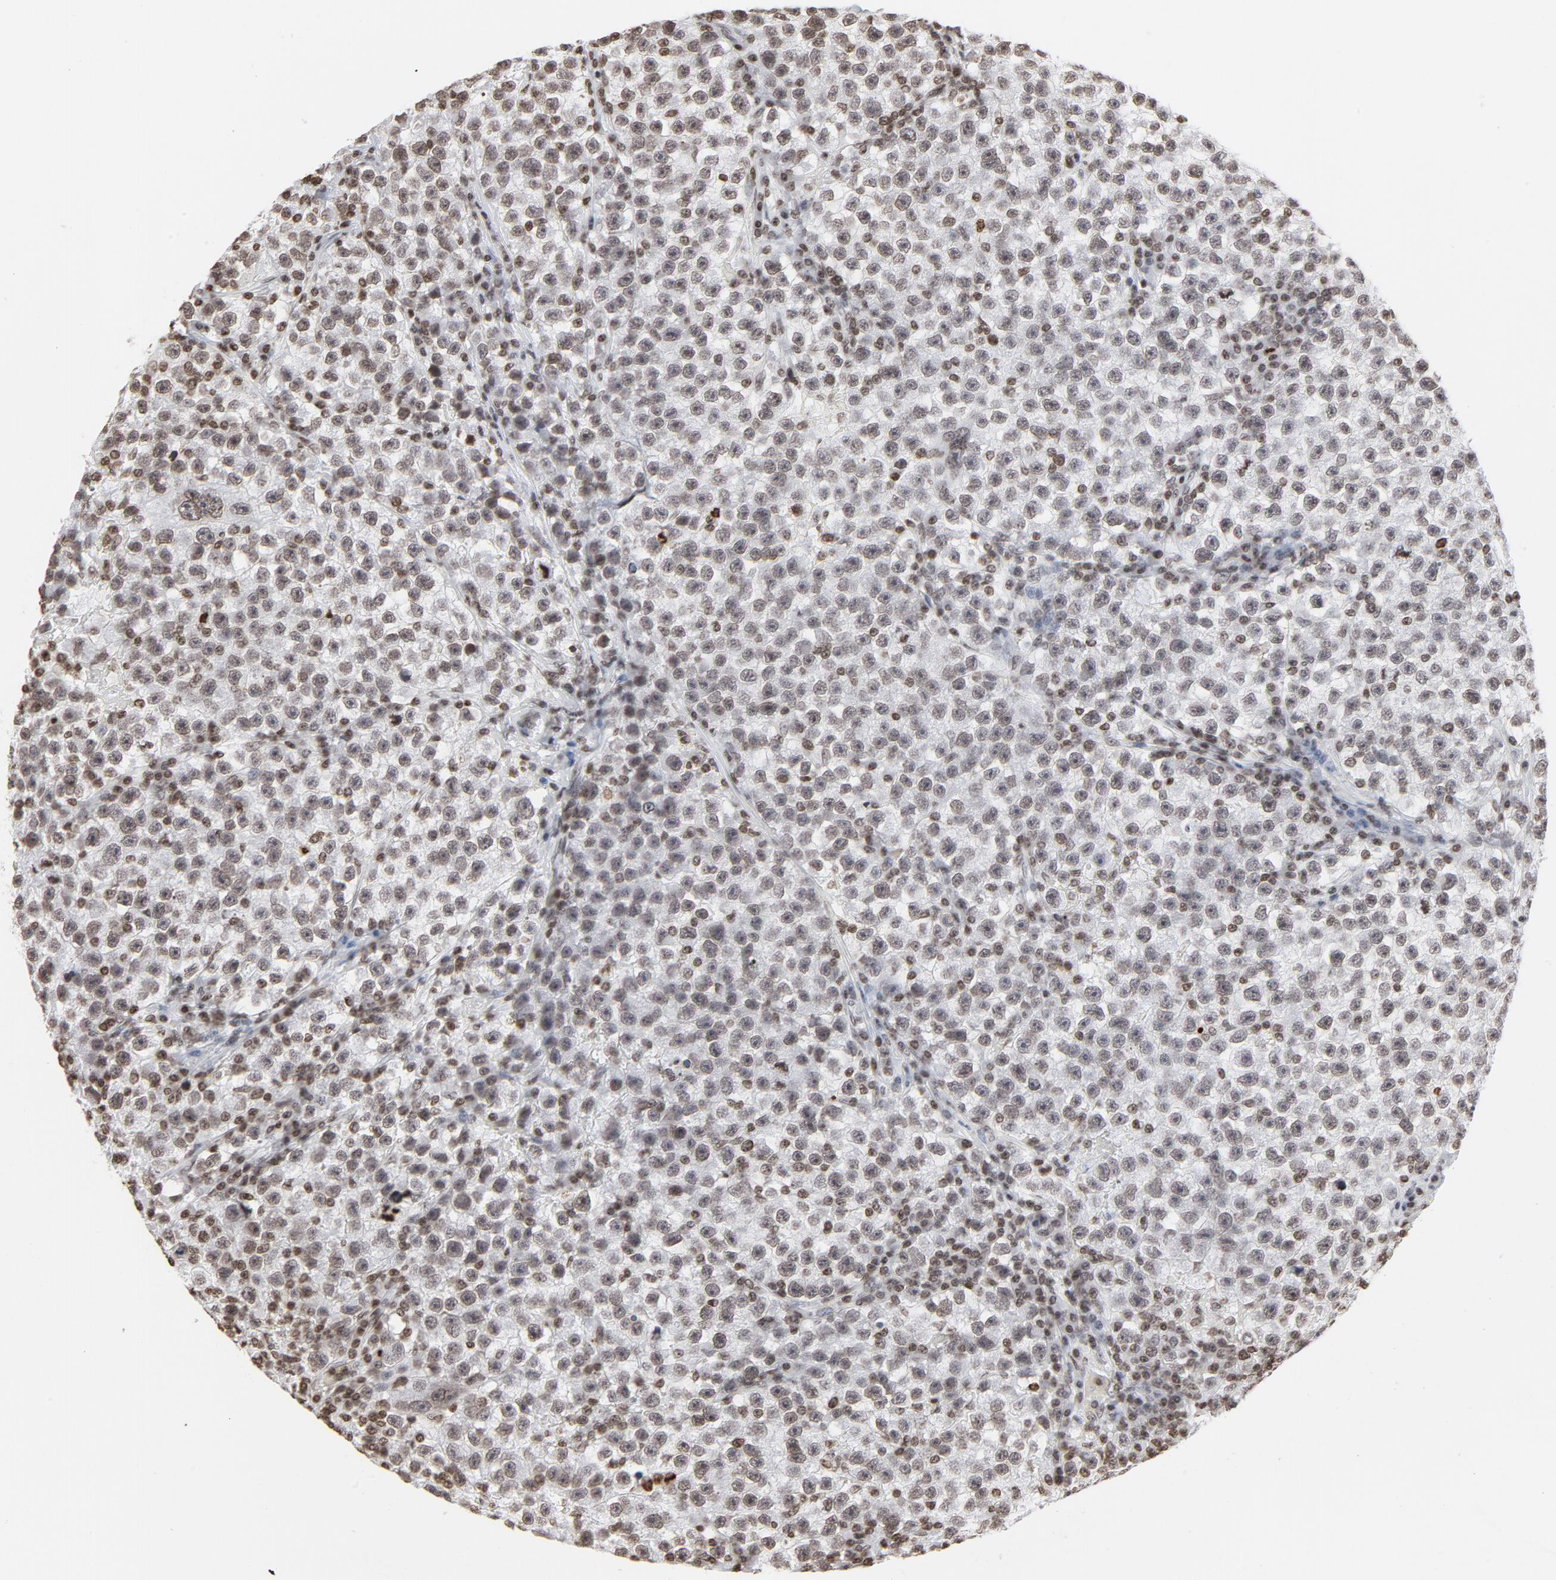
{"staining": {"intensity": "weak", "quantity": ">75%", "location": "nuclear"}, "tissue": "testis cancer", "cell_type": "Tumor cells", "image_type": "cancer", "snomed": [{"axis": "morphology", "description": "Seminoma, NOS"}, {"axis": "topography", "description": "Testis"}], "caption": "Human testis cancer (seminoma) stained with a protein marker demonstrates weak staining in tumor cells.", "gene": "H2AC12", "patient": {"sex": "male", "age": 22}}